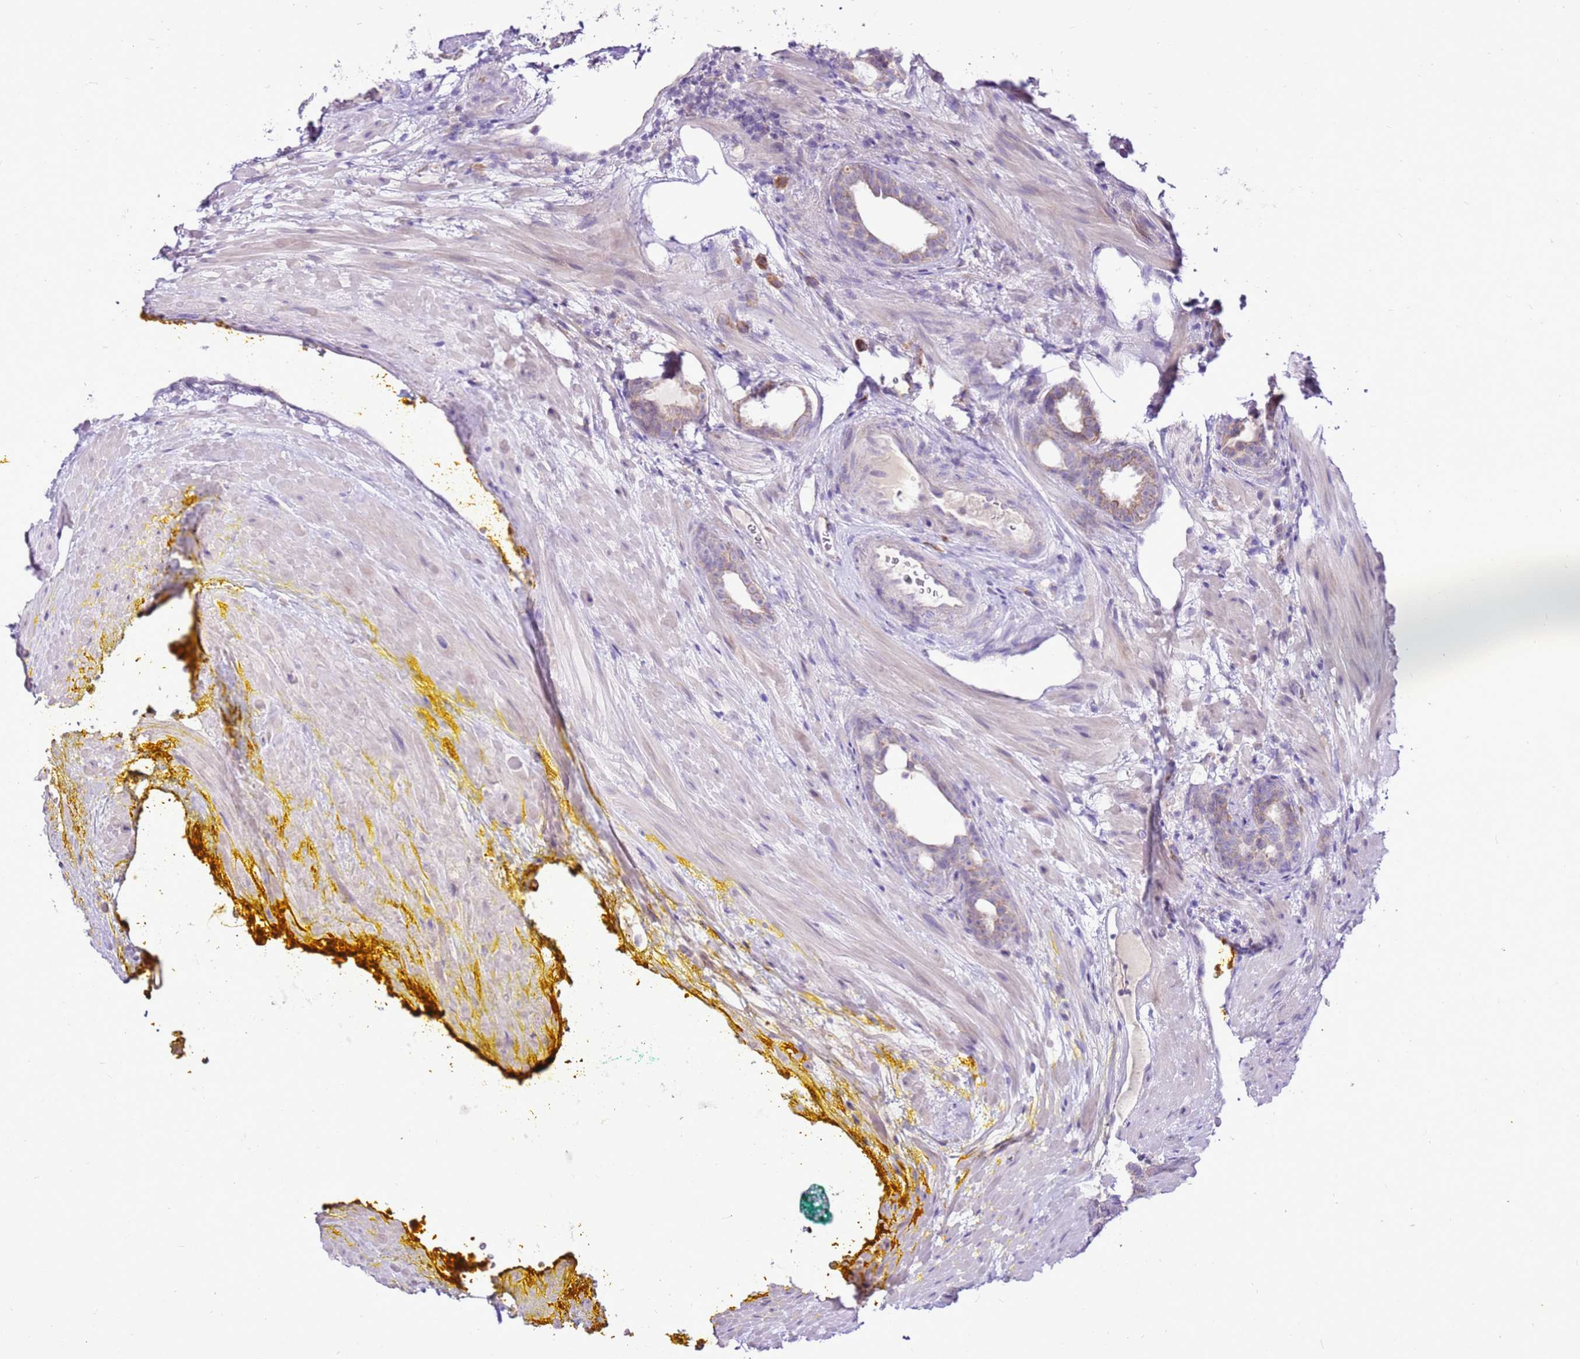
{"staining": {"intensity": "moderate", "quantity": ">75%", "location": "cytoplasmic/membranous"}, "tissue": "prostate cancer", "cell_type": "Tumor cells", "image_type": "cancer", "snomed": [{"axis": "morphology", "description": "Adenocarcinoma, High grade"}, {"axis": "topography", "description": "Prostate"}], "caption": "Moderate cytoplasmic/membranous protein staining is present in approximately >75% of tumor cells in adenocarcinoma (high-grade) (prostate).", "gene": "MRPL36", "patient": {"sex": "male", "age": 67}}